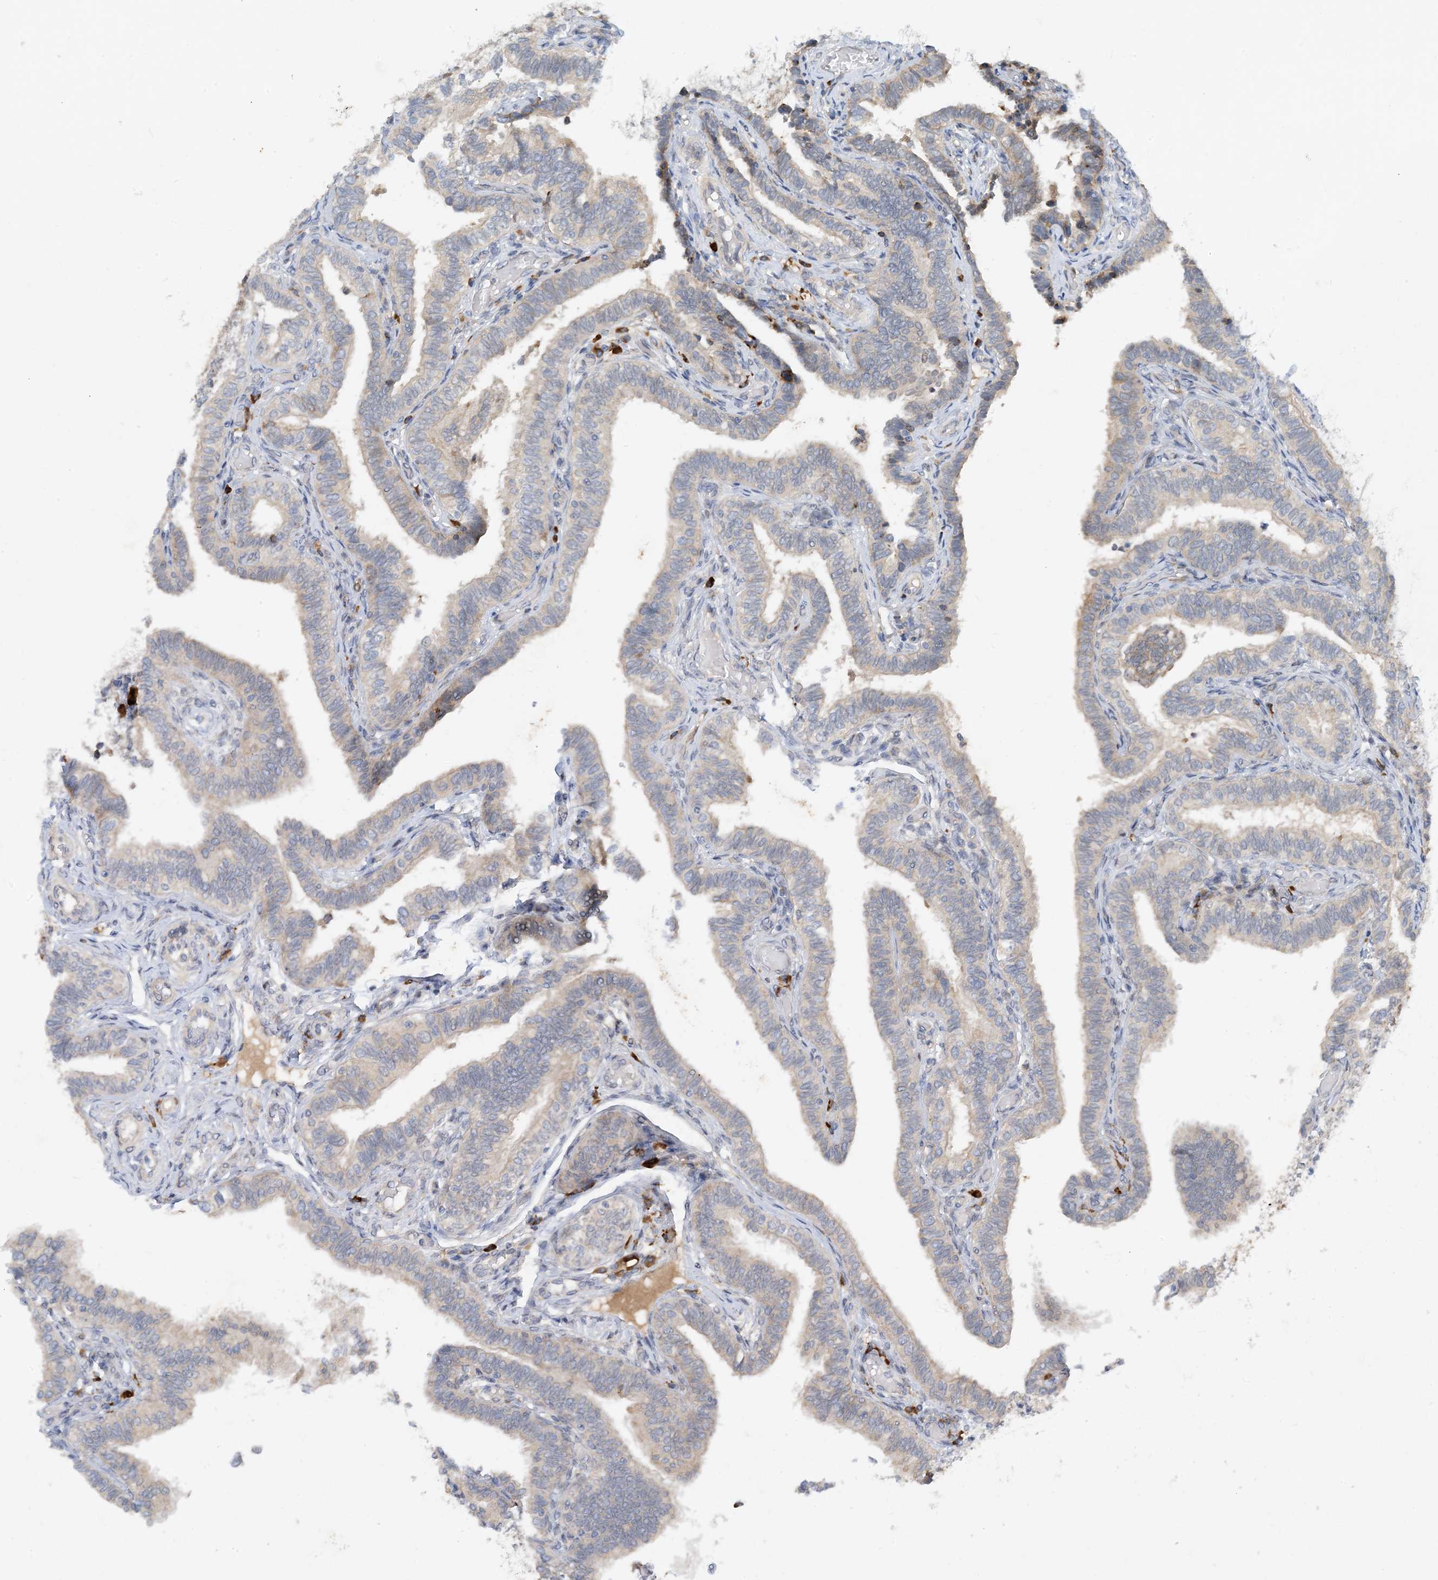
{"staining": {"intensity": "weak", "quantity": "25%-75%", "location": "cytoplasmic/membranous"}, "tissue": "fallopian tube", "cell_type": "Glandular cells", "image_type": "normal", "snomed": [{"axis": "morphology", "description": "Normal tissue, NOS"}, {"axis": "topography", "description": "Fallopian tube"}], "caption": "A histopathology image of human fallopian tube stained for a protein demonstrates weak cytoplasmic/membranous brown staining in glandular cells.", "gene": "PHOSPHO2", "patient": {"sex": "female", "age": 39}}